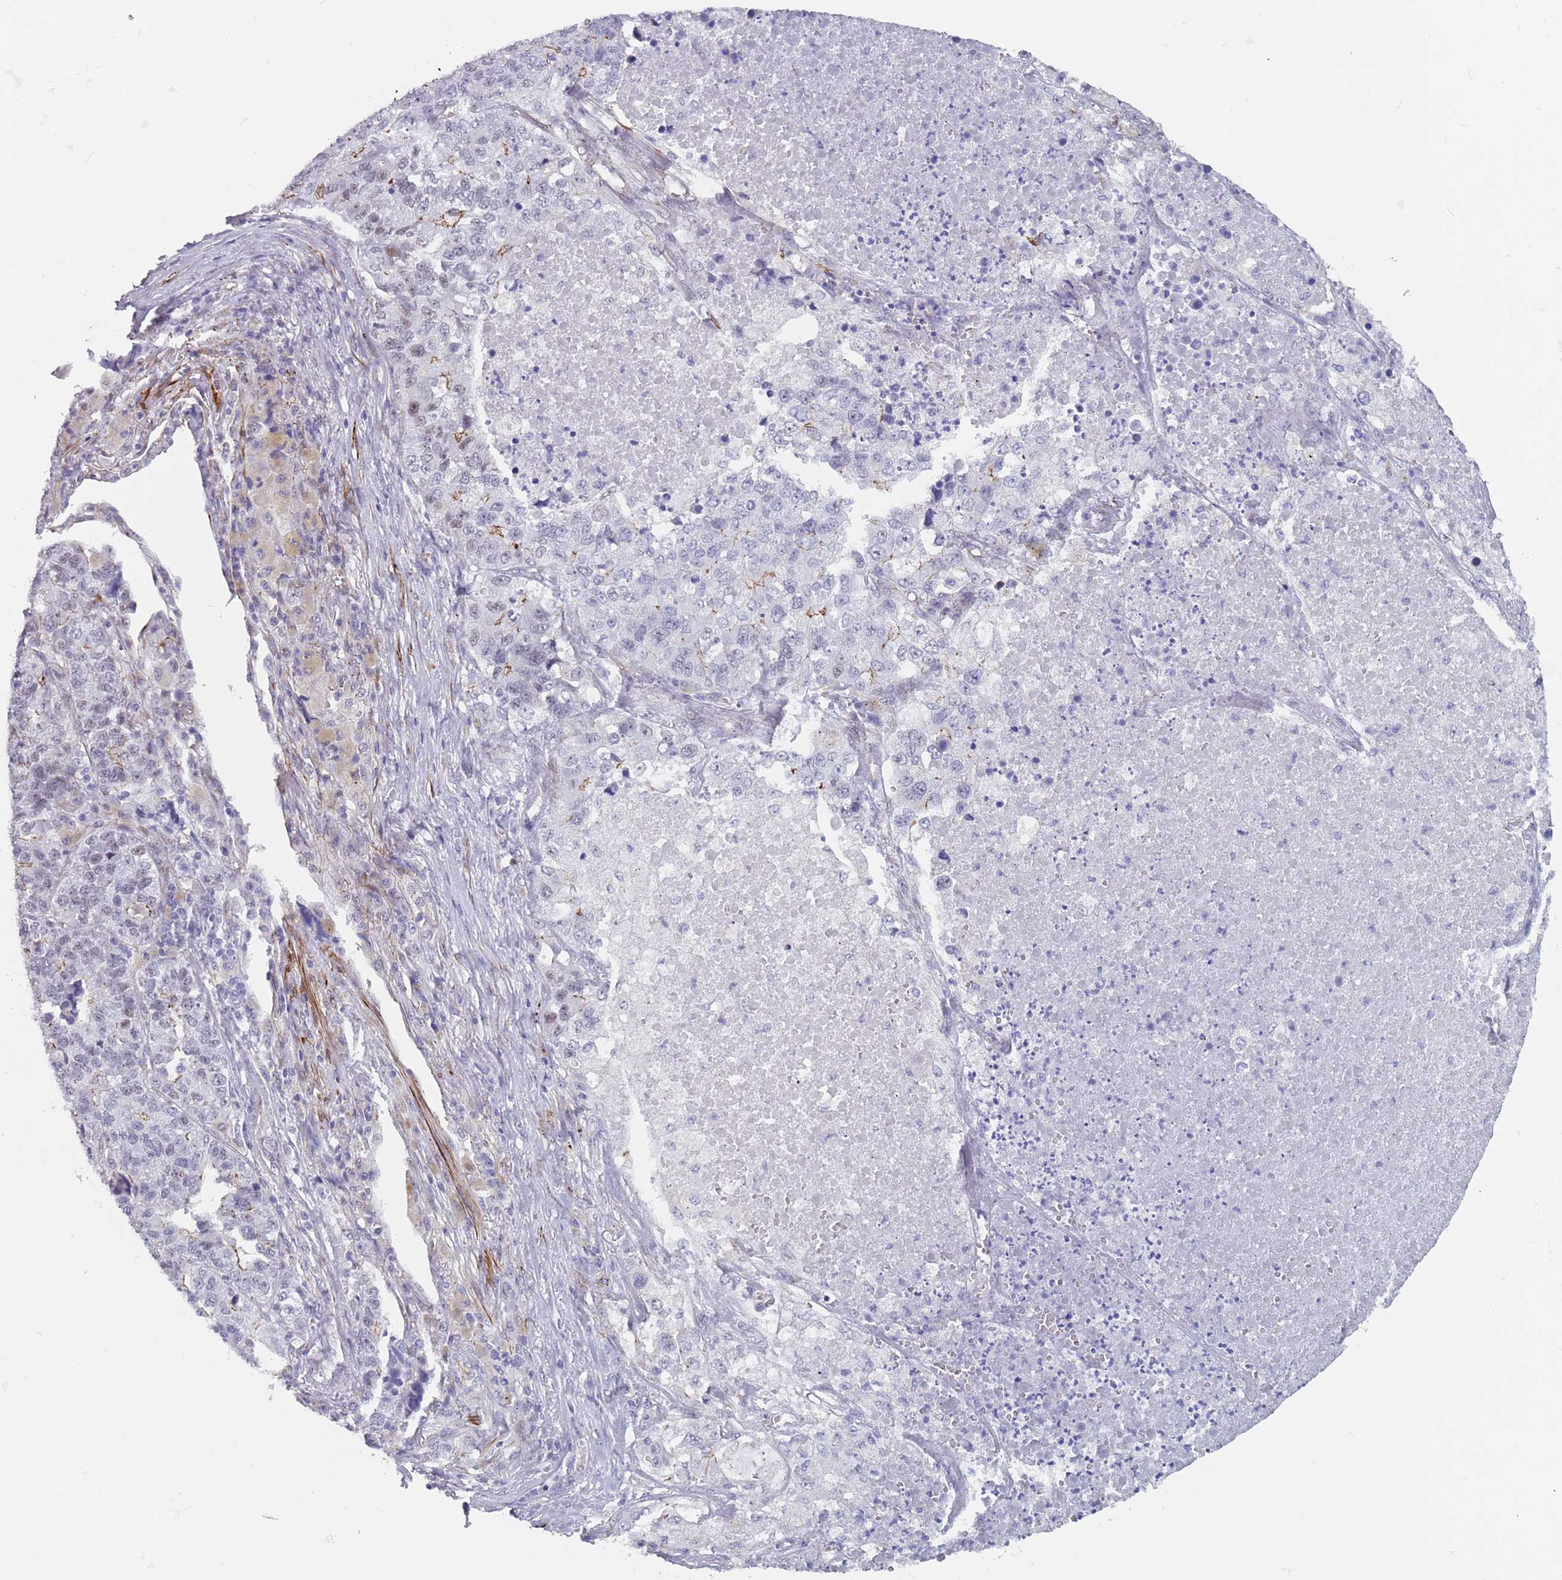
{"staining": {"intensity": "moderate", "quantity": "<25%", "location": "cytoplasmic/membranous"}, "tissue": "lung cancer", "cell_type": "Tumor cells", "image_type": "cancer", "snomed": [{"axis": "morphology", "description": "Adenocarcinoma, NOS"}, {"axis": "topography", "description": "Lung"}], "caption": "The micrograph demonstrates immunohistochemical staining of lung cancer (adenocarcinoma). There is moderate cytoplasmic/membranous positivity is seen in approximately <25% of tumor cells.", "gene": "OR5A2", "patient": {"sex": "male", "age": 49}}